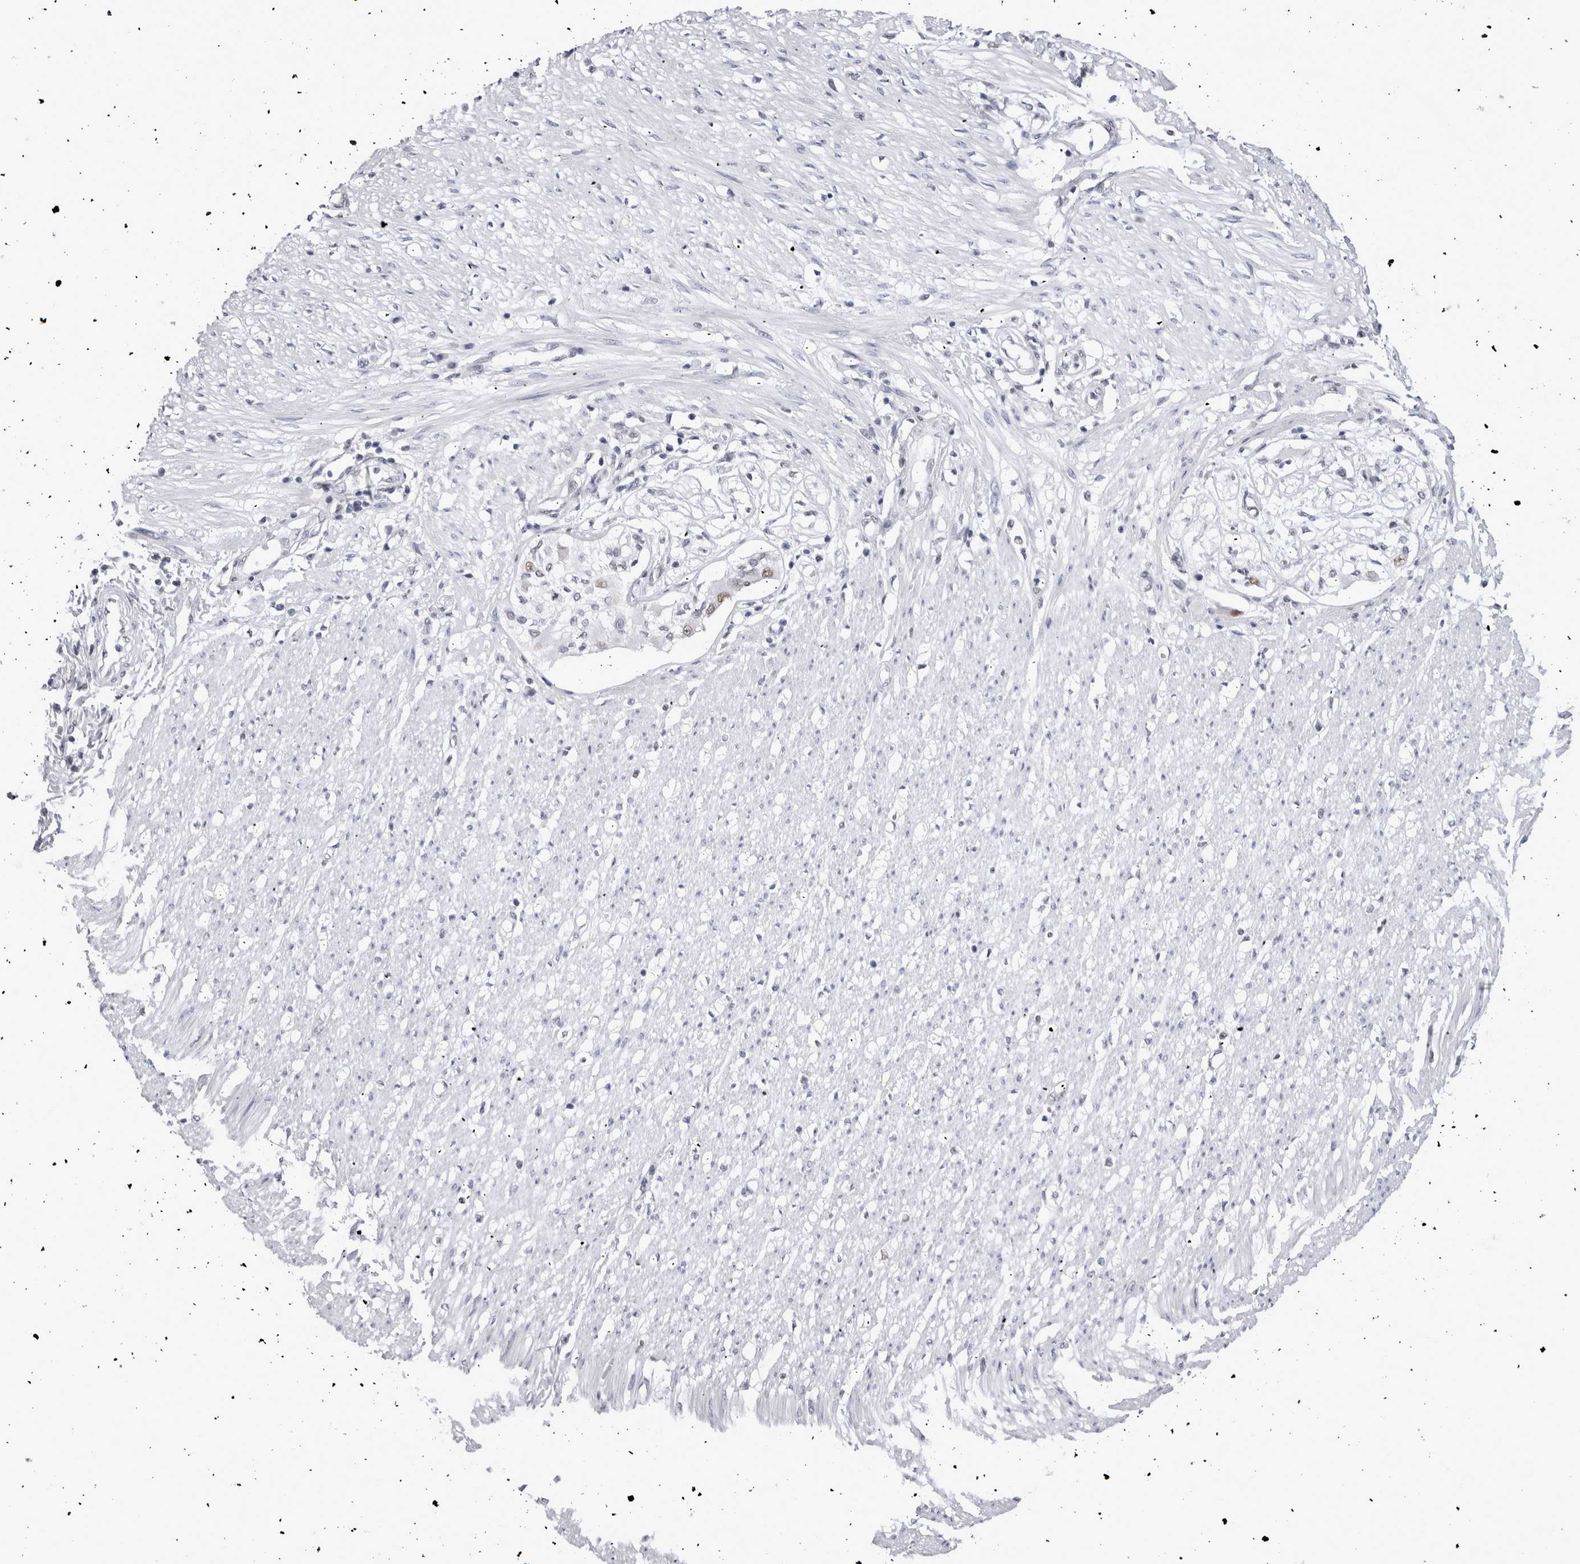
{"staining": {"intensity": "weak", "quantity": "25%-75%", "location": "nuclear"}, "tissue": "soft tissue", "cell_type": "Fibroblasts", "image_type": "normal", "snomed": [{"axis": "morphology", "description": "Normal tissue, NOS"}, {"axis": "morphology", "description": "Adenocarcinoma, NOS"}, {"axis": "topography", "description": "Colon"}, {"axis": "topography", "description": "Peripheral nerve tissue"}], "caption": "An image of soft tissue stained for a protein reveals weak nuclear brown staining in fibroblasts. The staining is performed using DAB brown chromogen to label protein expression. The nuclei are counter-stained blue using hematoxylin.", "gene": "API5", "patient": {"sex": "male", "age": 14}}